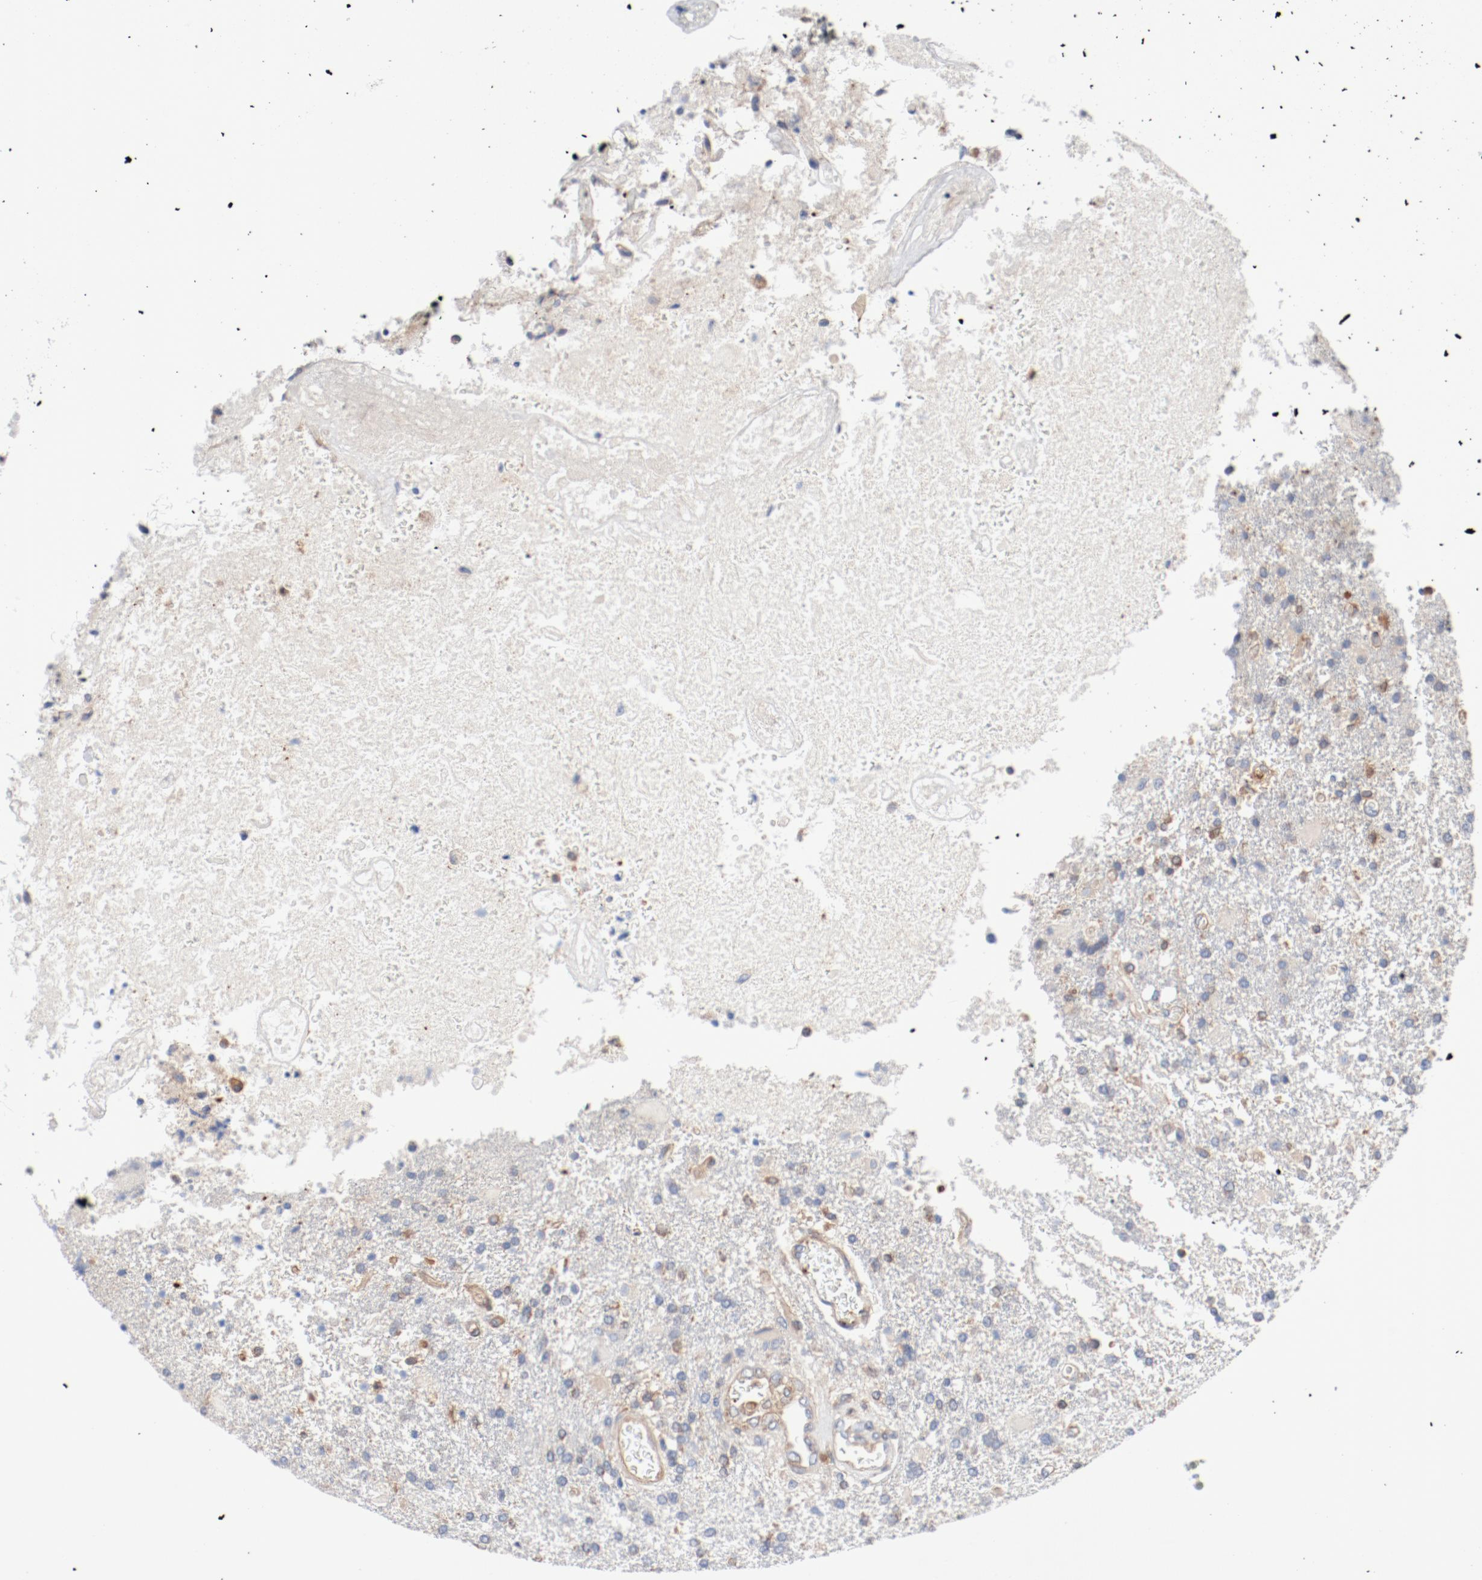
{"staining": {"intensity": "weak", "quantity": "<25%", "location": "cytoplasmic/membranous"}, "tissue": "glioma", "cell_type": "Tumor cells", "image_type": "cancer", "snomed": [{"axis": "morphology", "description": "Glioma, malignant, High grade"}, {"axis": "topography", "description": "Cerebral cortex"}], "caption": "Tumor cells show no significant staining in high-grade glioma (malignant).", "gene": "ILK", "patient": {"sex": "male", "age": 79}}